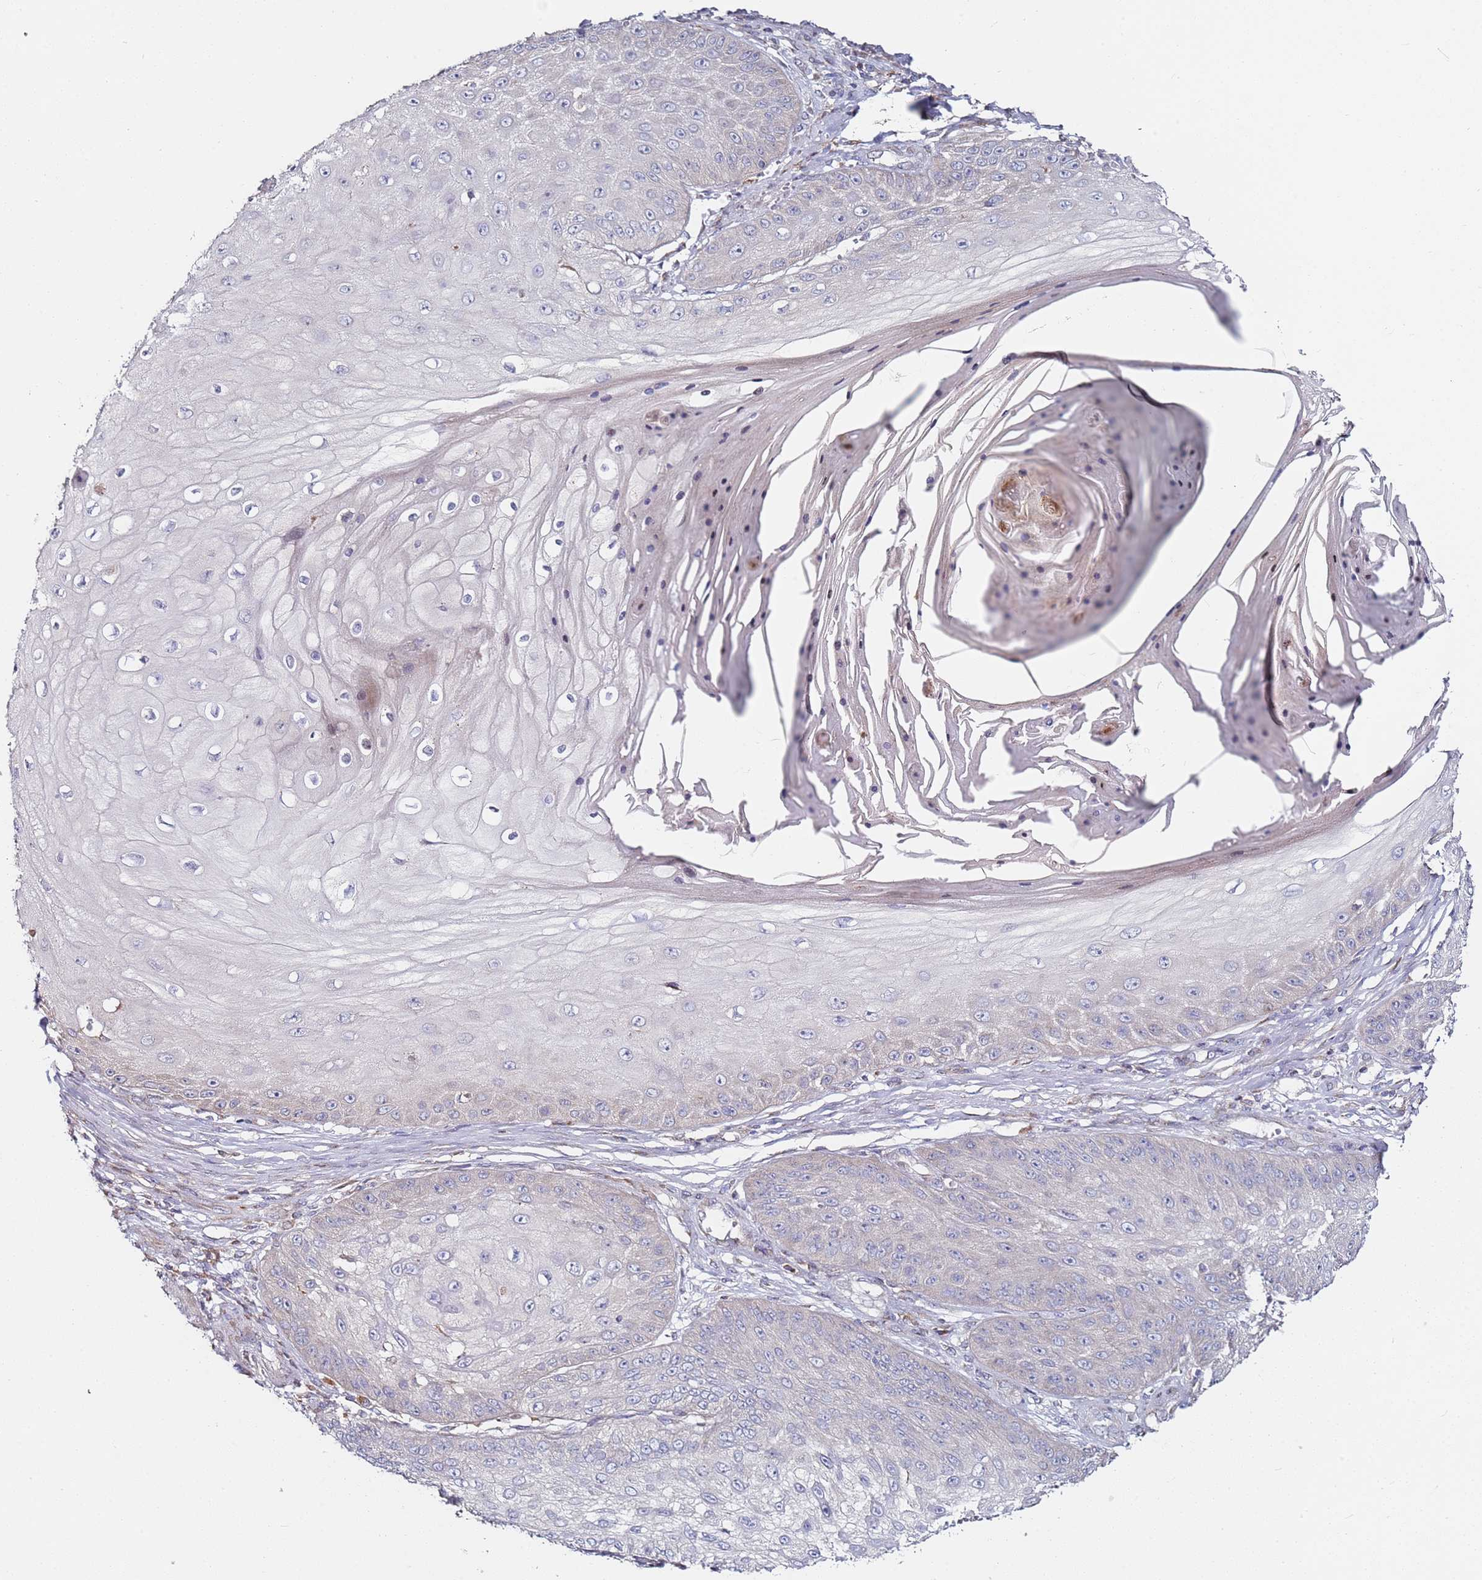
{"staining": {"intensity": "negative", "quantity": "none", "location": "none"}, "tissue": "skin cancer", "cell_type": "Tumor cells", "image_type": "cancer", "snomed": [{"axis": "morphology", "description": "Squamous cell carcinoma, NOS"}, {"axis": "topography", "description": "Skin"}], "caption": "Immunohistochemical staining of skin squamous cell carcinoma reveals no significant positivity in tumor cells.", "gene": "CNOT9", "patient": {"sex": "male", "age": 70}}